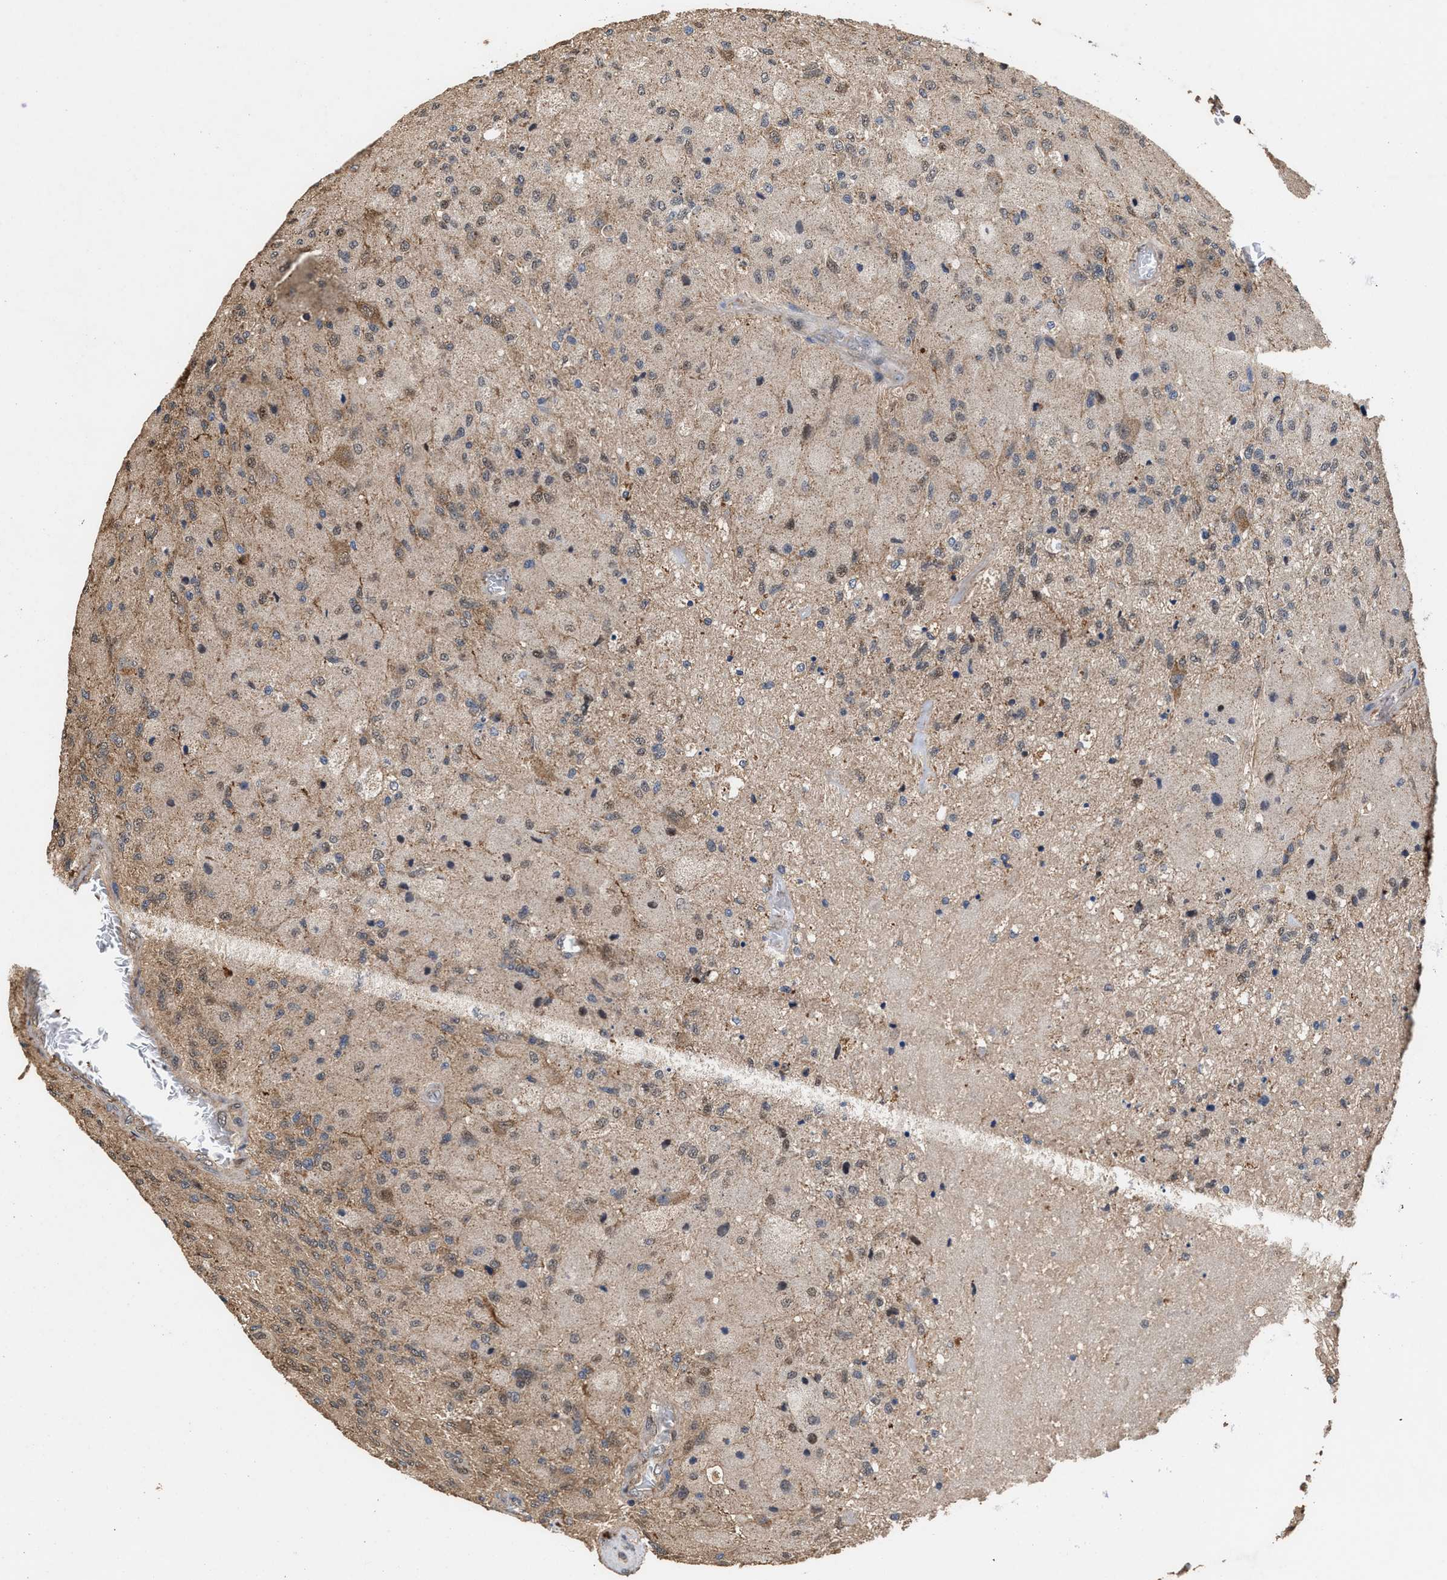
{"staining": {"intensity": "weak", "quantity": ">75%", "location": "cytoplasmic/membranous"}, "tissue": "glioma", "cell_type": "Tumor cells", "image_type": "cancer", "snomed": [{"axis": "morphology", "description": "Normal tissue, NOS"}, {"axis": "morphology", "description": "Glioma, malignant, High grade"}, {"axis": "topography", "description": "Cerebral cortex"}], "caption": "A photomicrograph showing weak cytoplasmic/membranous staining in about >75% of tumor cells in glioma, as visualized by brown immunohistochemical staining.", "gene": "ZNHIT6", "patient": {"sex": "male", "age": 77}}